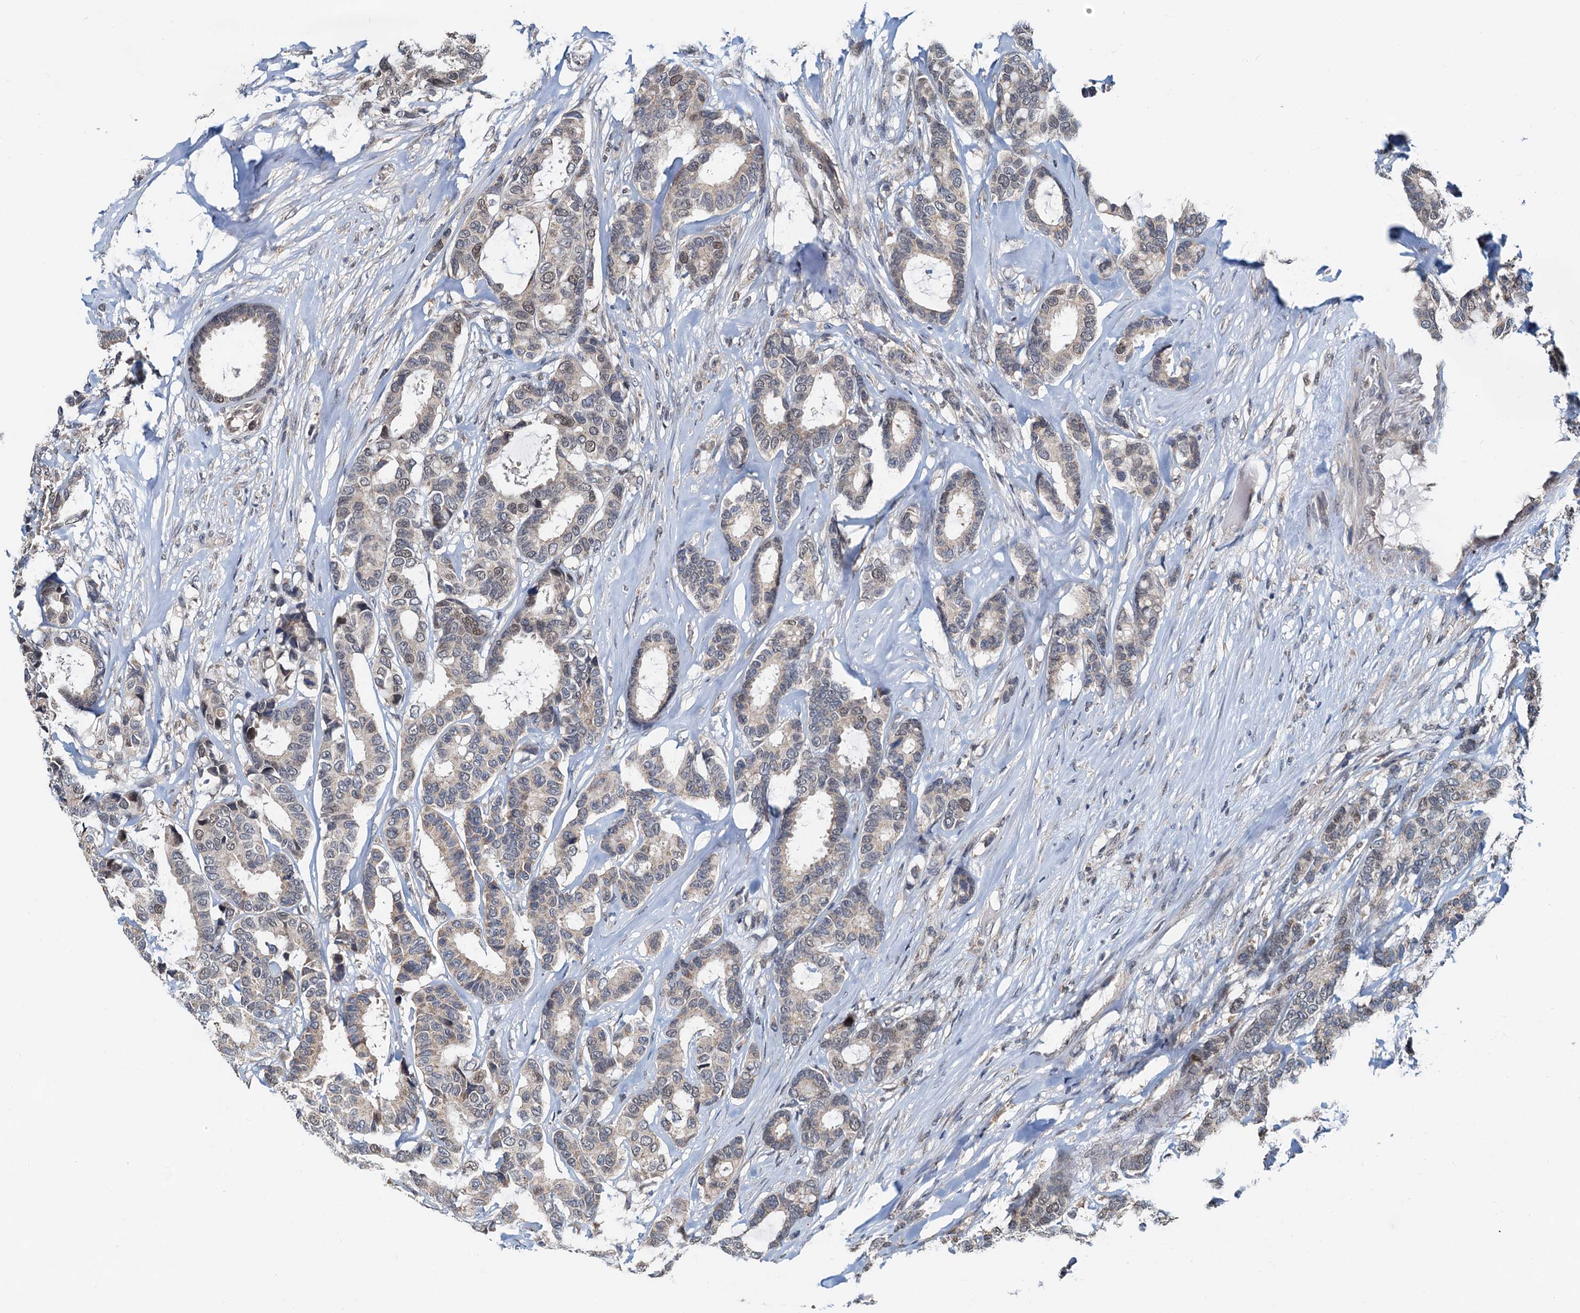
{"staining": {"intensity": "weak", "quantity": "25%-75%", "location": "cytoplasmic/membranous"}, "tissue": "breast cancer", "cell_type": "Tumor cells", "image_type": "cancer", "snomed": [{"axis": "morphology", "description": "Duct carcinoma"}, {"axis": "topography", "description": "Breast"}], "caption": "Immunohistochemical staining of human breast cancer demonstrates low levels of weak cytoplasmic/membranous protein staining in approximately 25%-75% of tumor cells.", "gene": "MCMBP", "patient": {"sex": "female", "age": 87}}